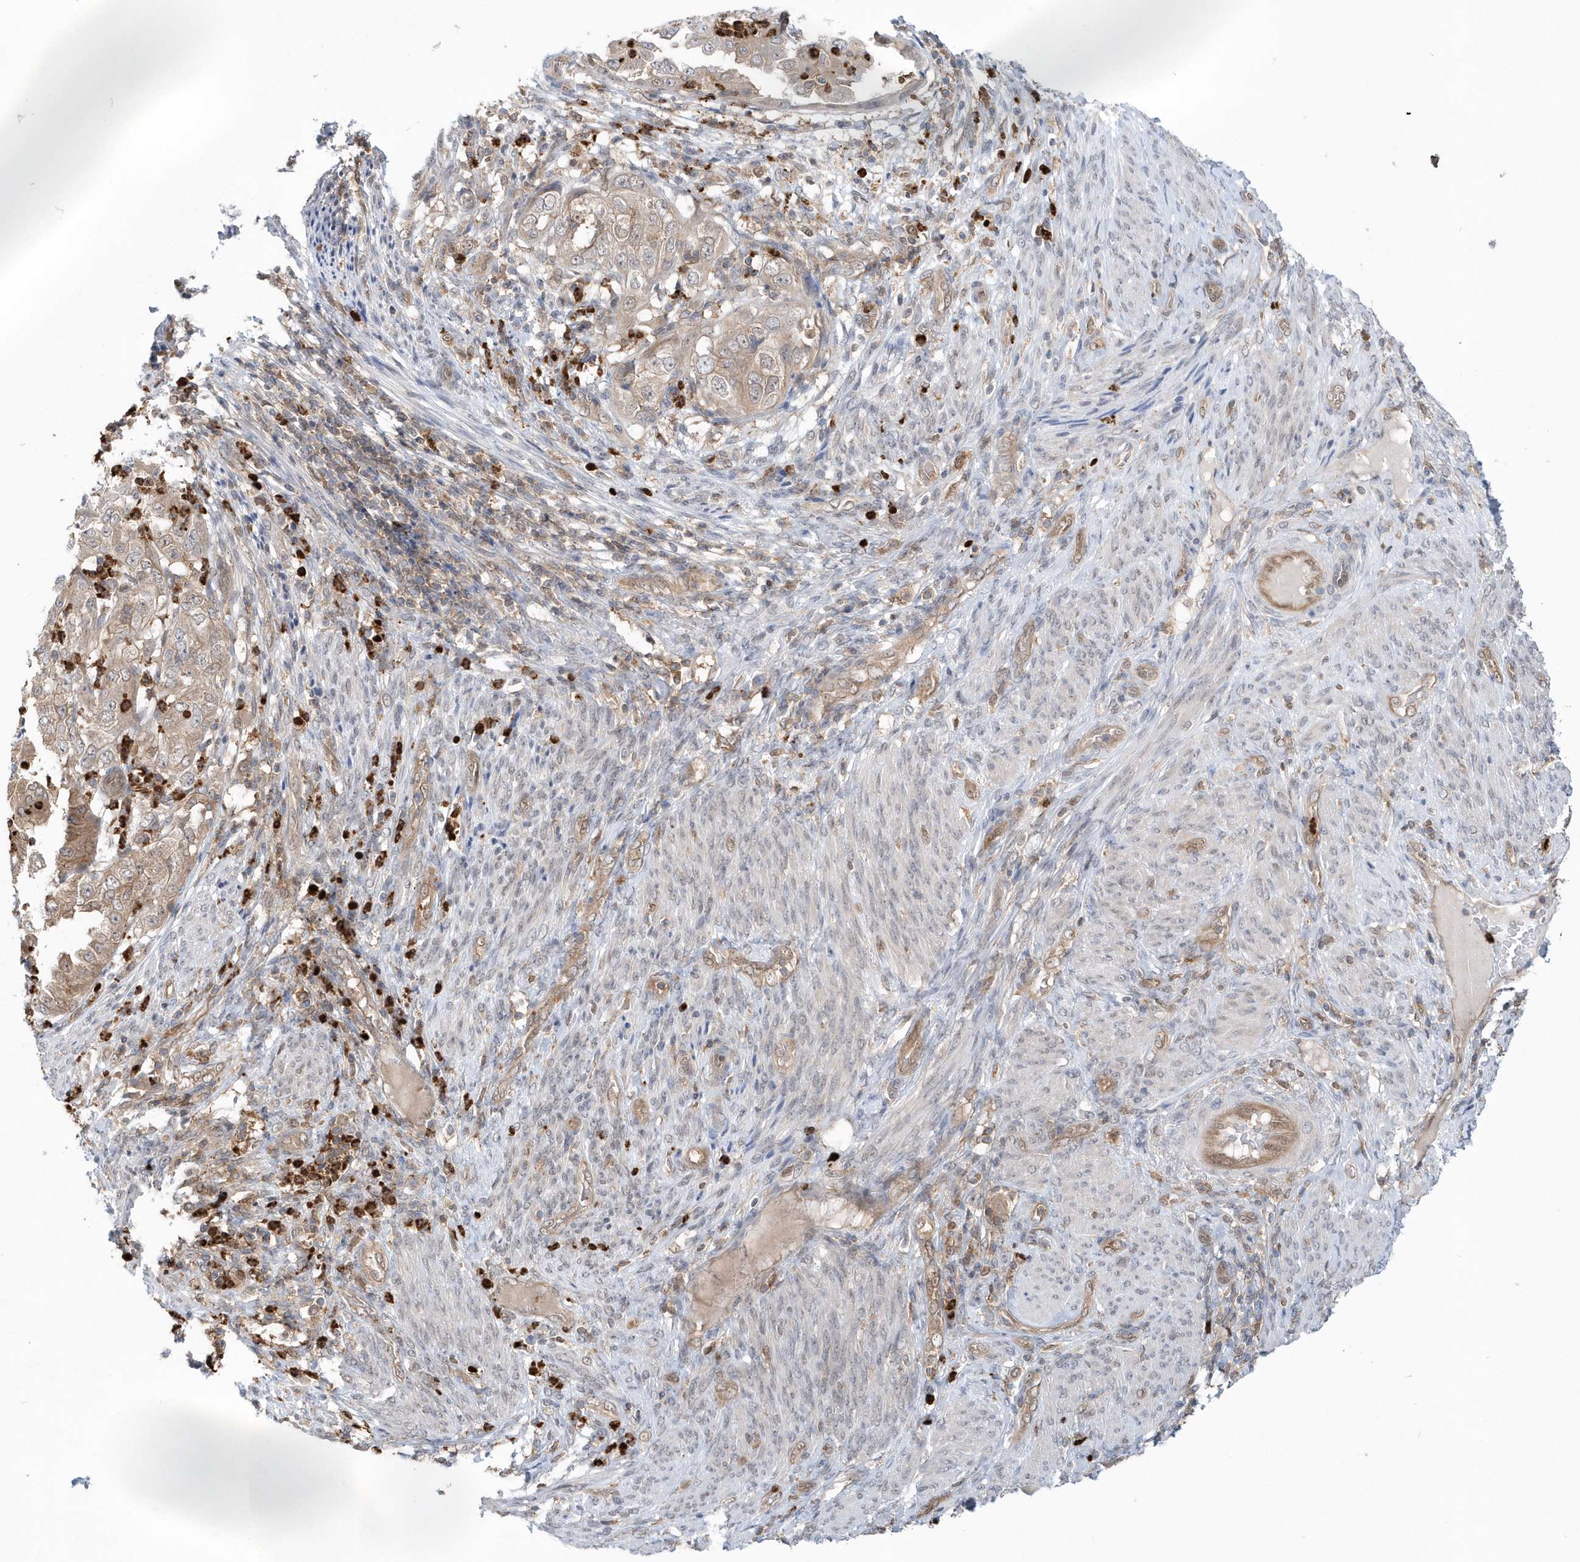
{"staining": {"intensity": "weak", "quantity": ">75%", "location": "cytoplasmic/membranous"}, "tissue": "endometrial cancer", "cell_type": "Tumor cells", "image_type": "cancer", "snomed": [{"axis": "morphology", "description": "Adenocarcinoma, NOS"}, {"axis": "topography", "description": "Endometrium"}], "caption": "This histopathology image shows IHC staining of adenocarcinoma (endometrial), with low weak cytoplasmic/membranous expression in about >75% of tumor cells.", "gene": "RNF7", "patient": {"sex": "female", "age": 85}}